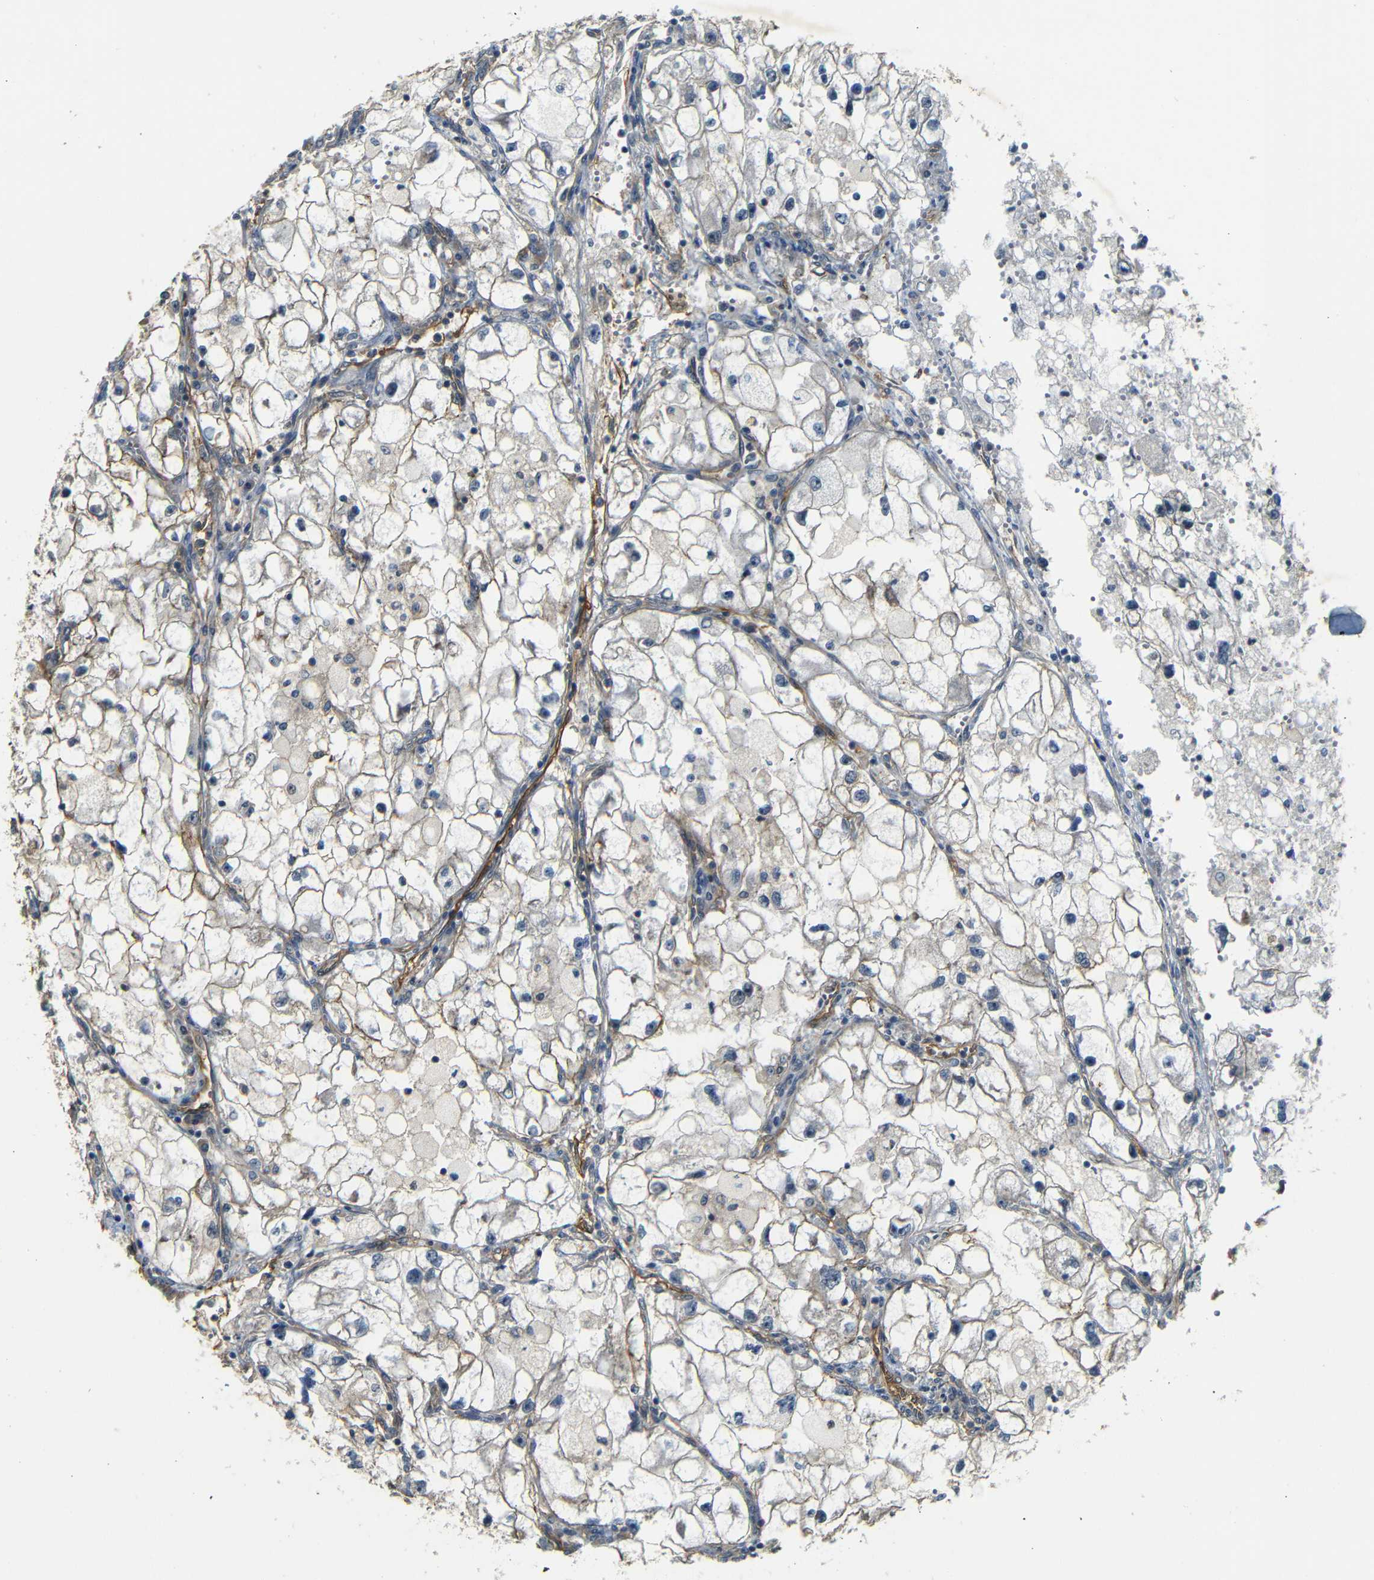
{"staining": {"intensity": "weak", "quantity": "<25%", "location": "cytoplasmic/membranous"}, "tissue": "renal cancer", "cell_type": "Tumor cells", "image_type": "cancer", "snomed": [{"axis": "morphology", "description": "Adenocarcinoma, NOS"}, {"axis": "topography", "description": "Kidney"}], "caption": "This is a photomicrograph of immunohistochemistry (IHC) staining of adenocarcinoma (renal), which shows no staining in tumor cells. The staining is performed using DAB (3,3'-diaminobenzidine) brown chromogen with nuclei counter-stained in using hematoxylin.", "gene": "RELL1", "patient": {"sex": "female", "age": 70}}